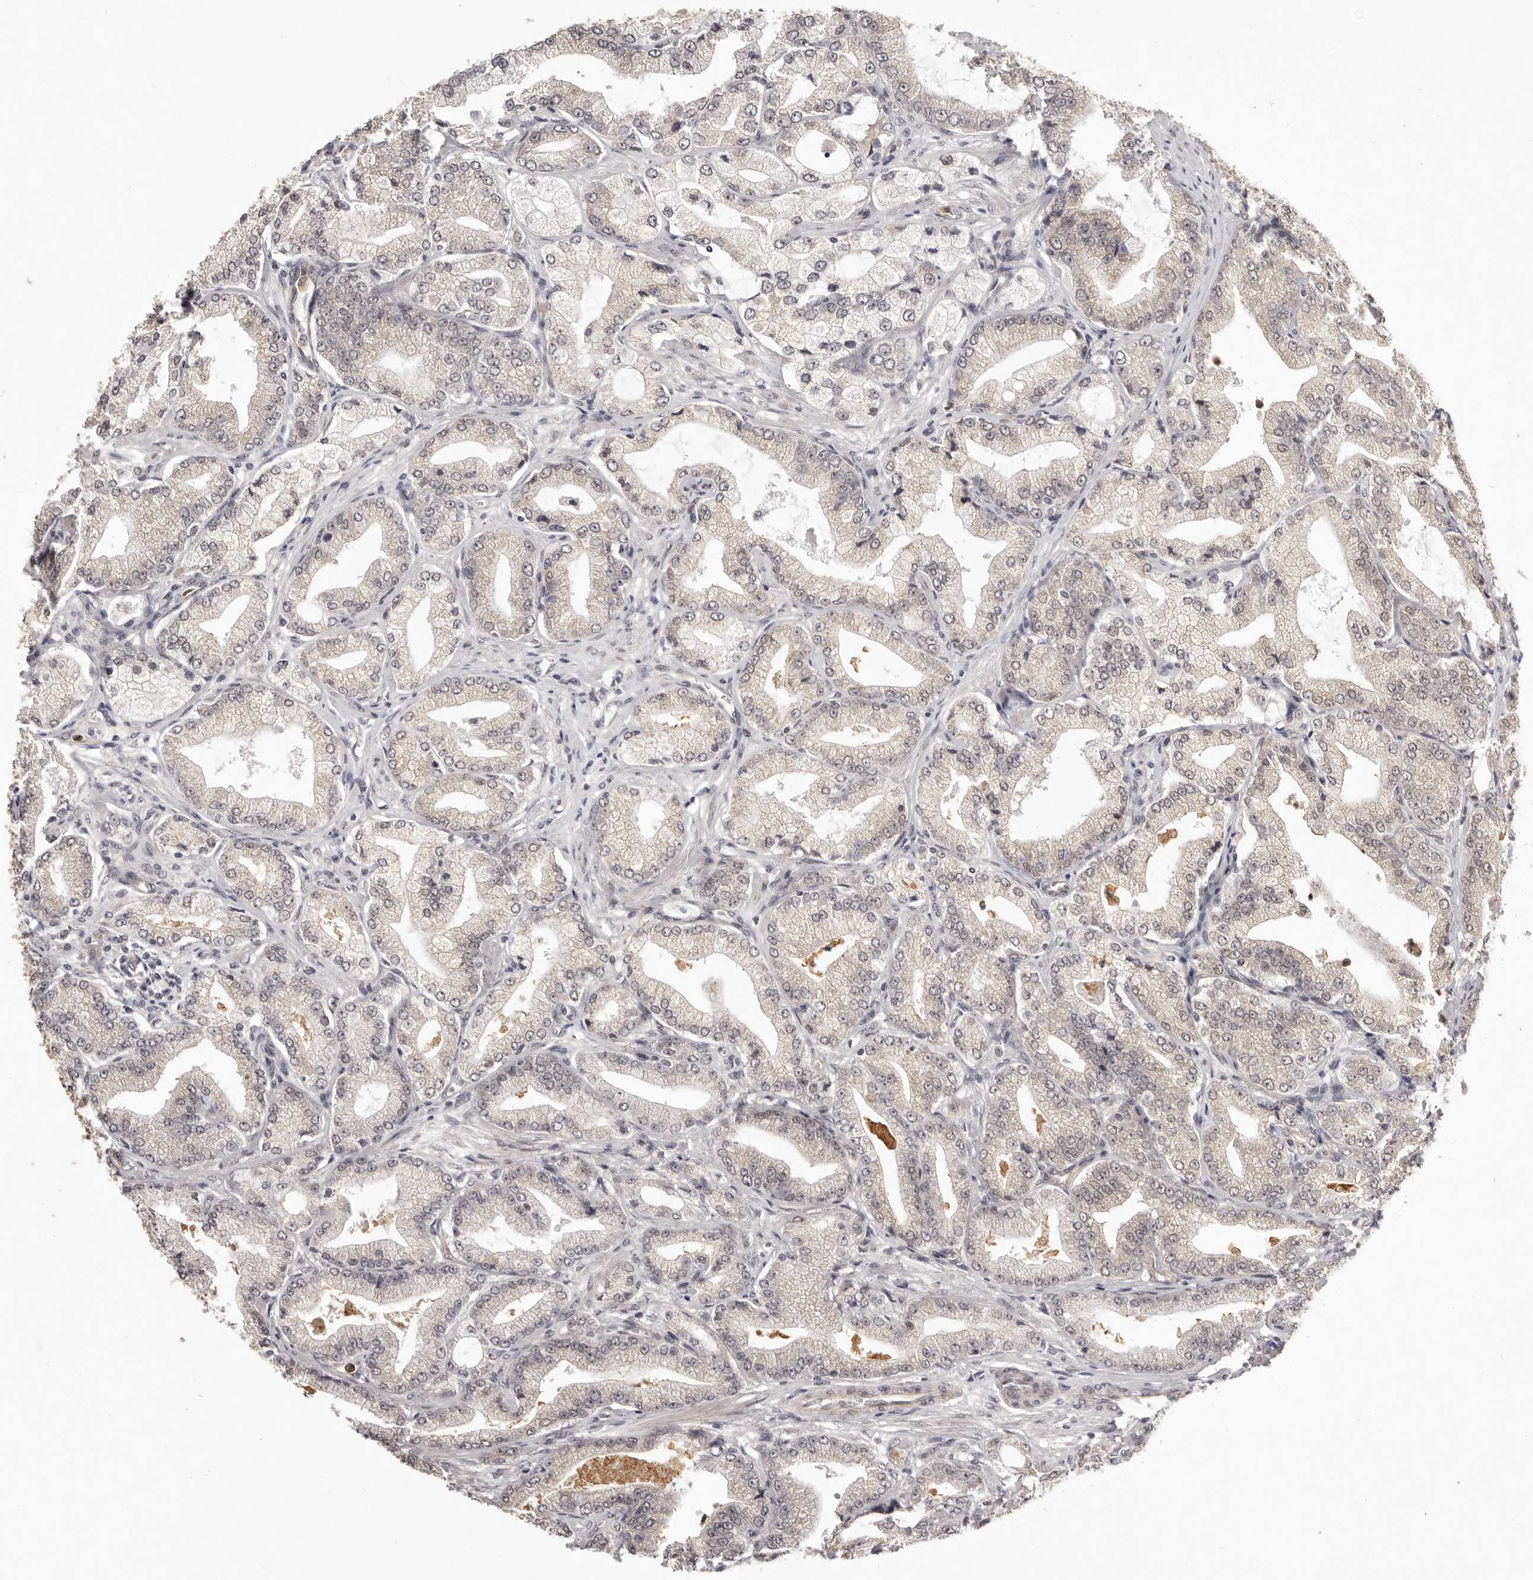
{"staining": {"intensity": "negative", "quantity": "none", "location": "none"}, "tissue": "prostate cancer", "cell_type": "Tumor cells", "image_type": "cancer", "snomed": [{"axis": "morphology", "description": "Adenocarcinoma, Low grade"}, {"axis": "topography", "description": "Prostate"}], "caption": "Immunohistochemical staining of human prostate cancer (low-grade adenocarcinoma) displays no significant staining in tumor cells. (DAB (3,3'-diaminobenzidine) immunohistochemistry (IHC) with hematoxylin counter stain).", "gene": "RNF2", "patient": {"sex": "male", "age": 63}}